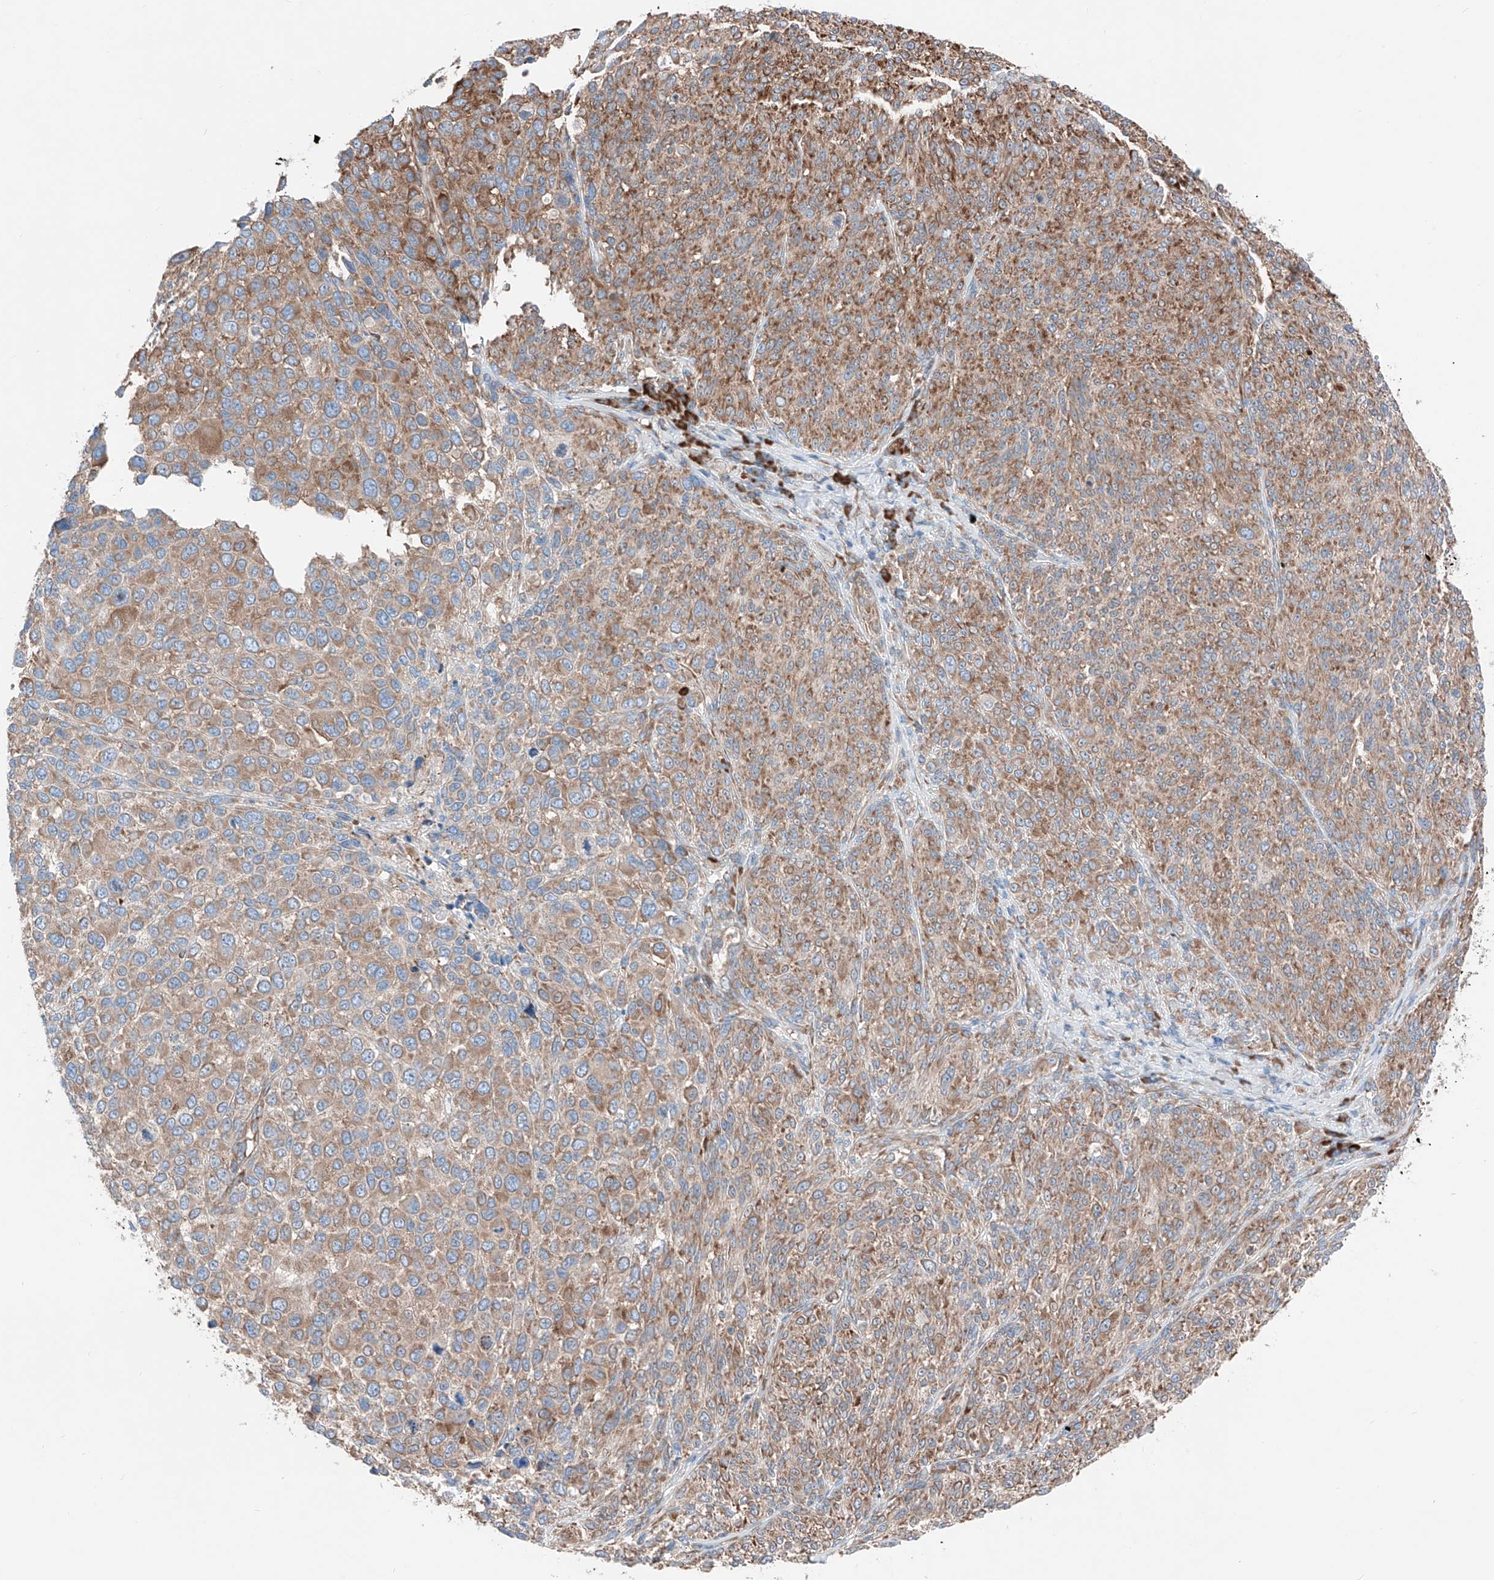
{"staining": {"intensity": "moderate", "quantity": ">75%", "location": "cytoplasmic/membranous"}, "tissue": "melanoma", "cell_type": "Tumor cells", "image_type": "cancer", "snomed": [{"axis": "morphology", "description": "Malignant melanoma, NOS"}, {"axis": "topography", "description": "Skin of trunk"}], "caption": "Moderate cytoplasmic/membranous positivity is appreciated in approximately >75% of tumor cells in malignant melanoma. (DAB (3,3'-diaminobenzidine) IHC with brightfield microscopy, high magnification).", "gene": "CRELD1", "patient": {"sex": "male", "age": 71}}